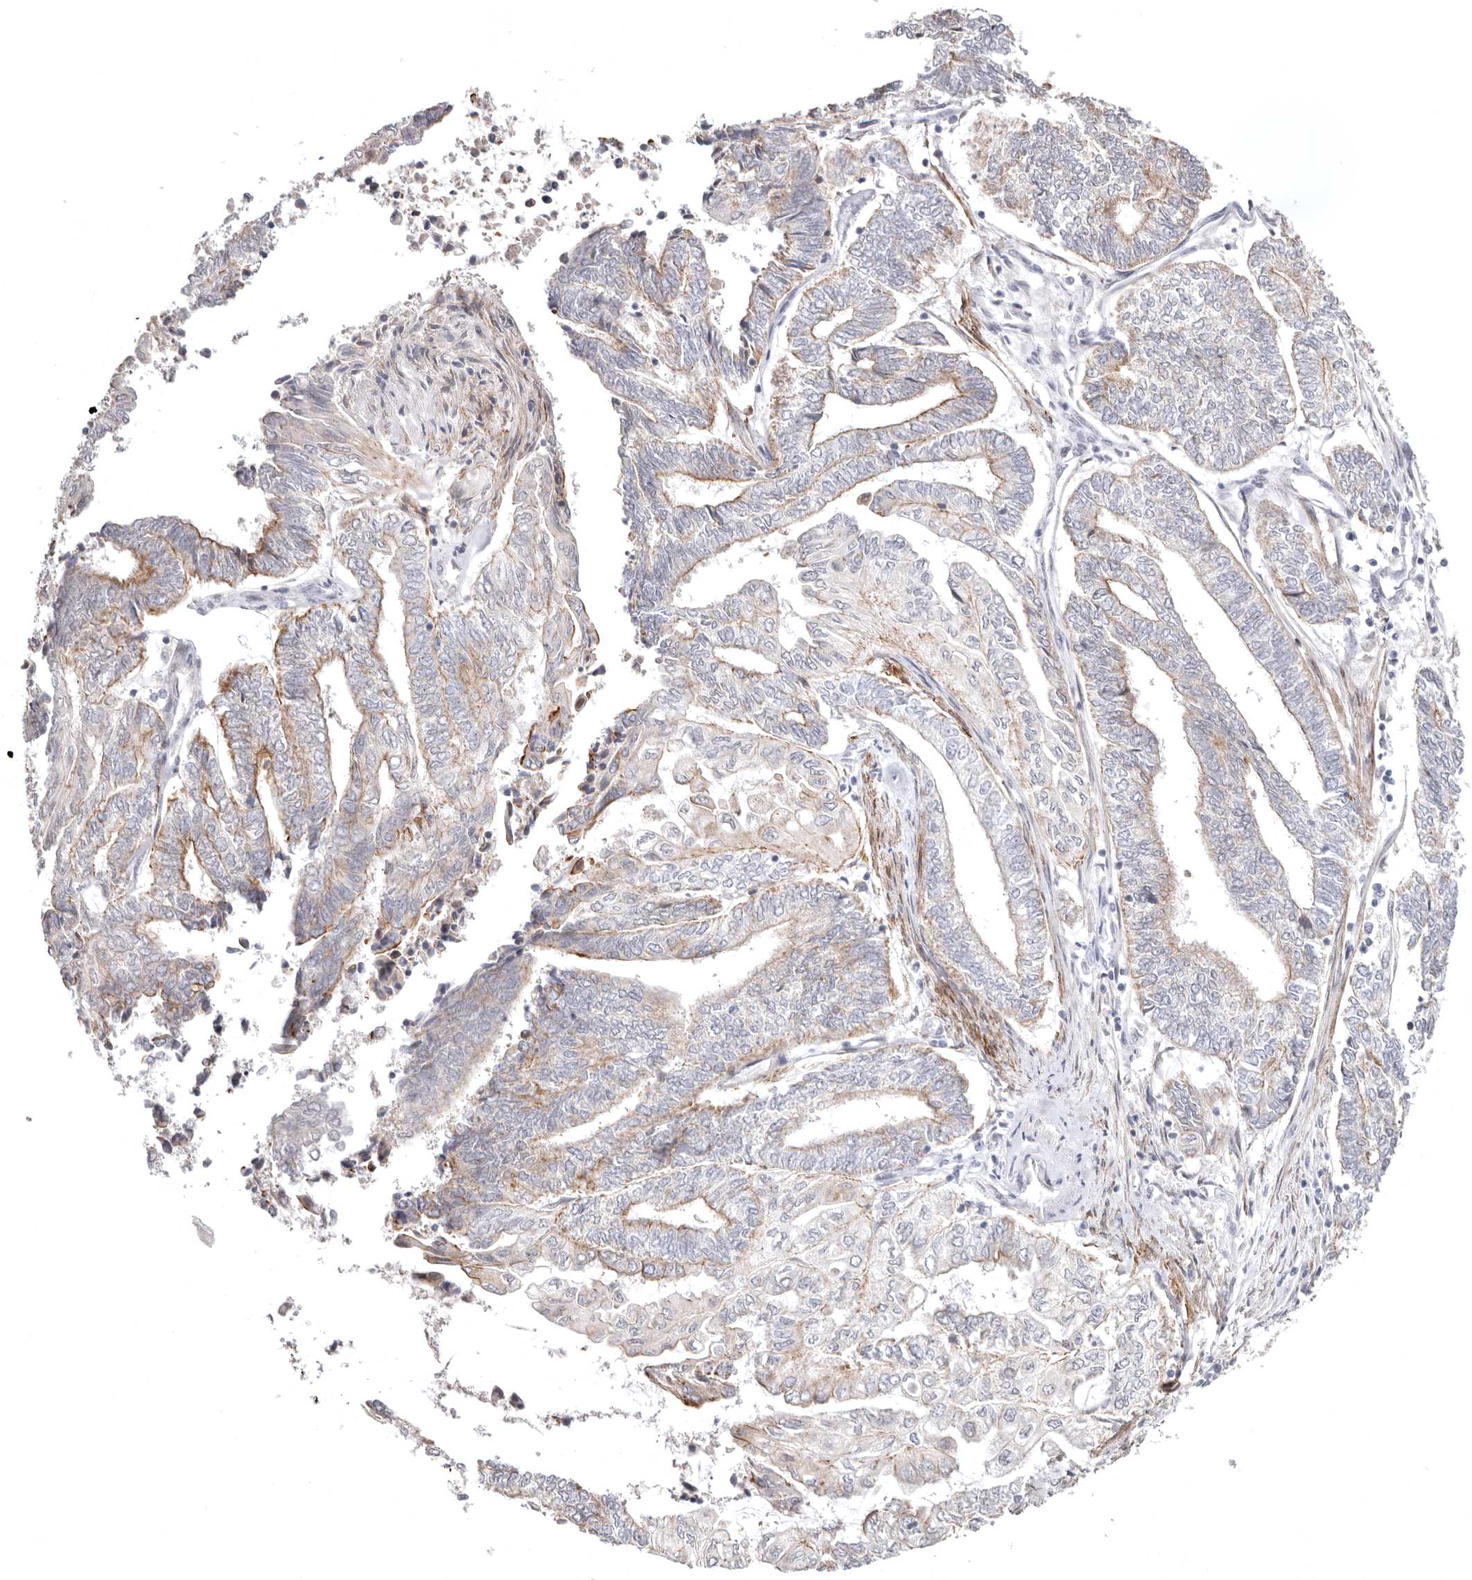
{"staining": {"intensity": "weak", "quantity": "25%-75%", "location": "cytoplasmic/membranous"}, "tissue": "endometrial cancer", "cell_type": "Tumor cells", "image_type": "cancer", "snomed": [{"axis": "morphology", "description": "Adenocarcinoma, NOS"}, {"axis": "topography", "description": "Uterus"}, {"axis": "topography", "description": "Endometrium"}], "caption": "There is low levels of weak cytoplasmic/membranous staining in tumor cells of endometrial cancer (adenocarcinoma), as demonstrated by immunohistochemical staining (brown color).", "gene": "SZT2", "patient": {"sex": "female", "age": 70}}